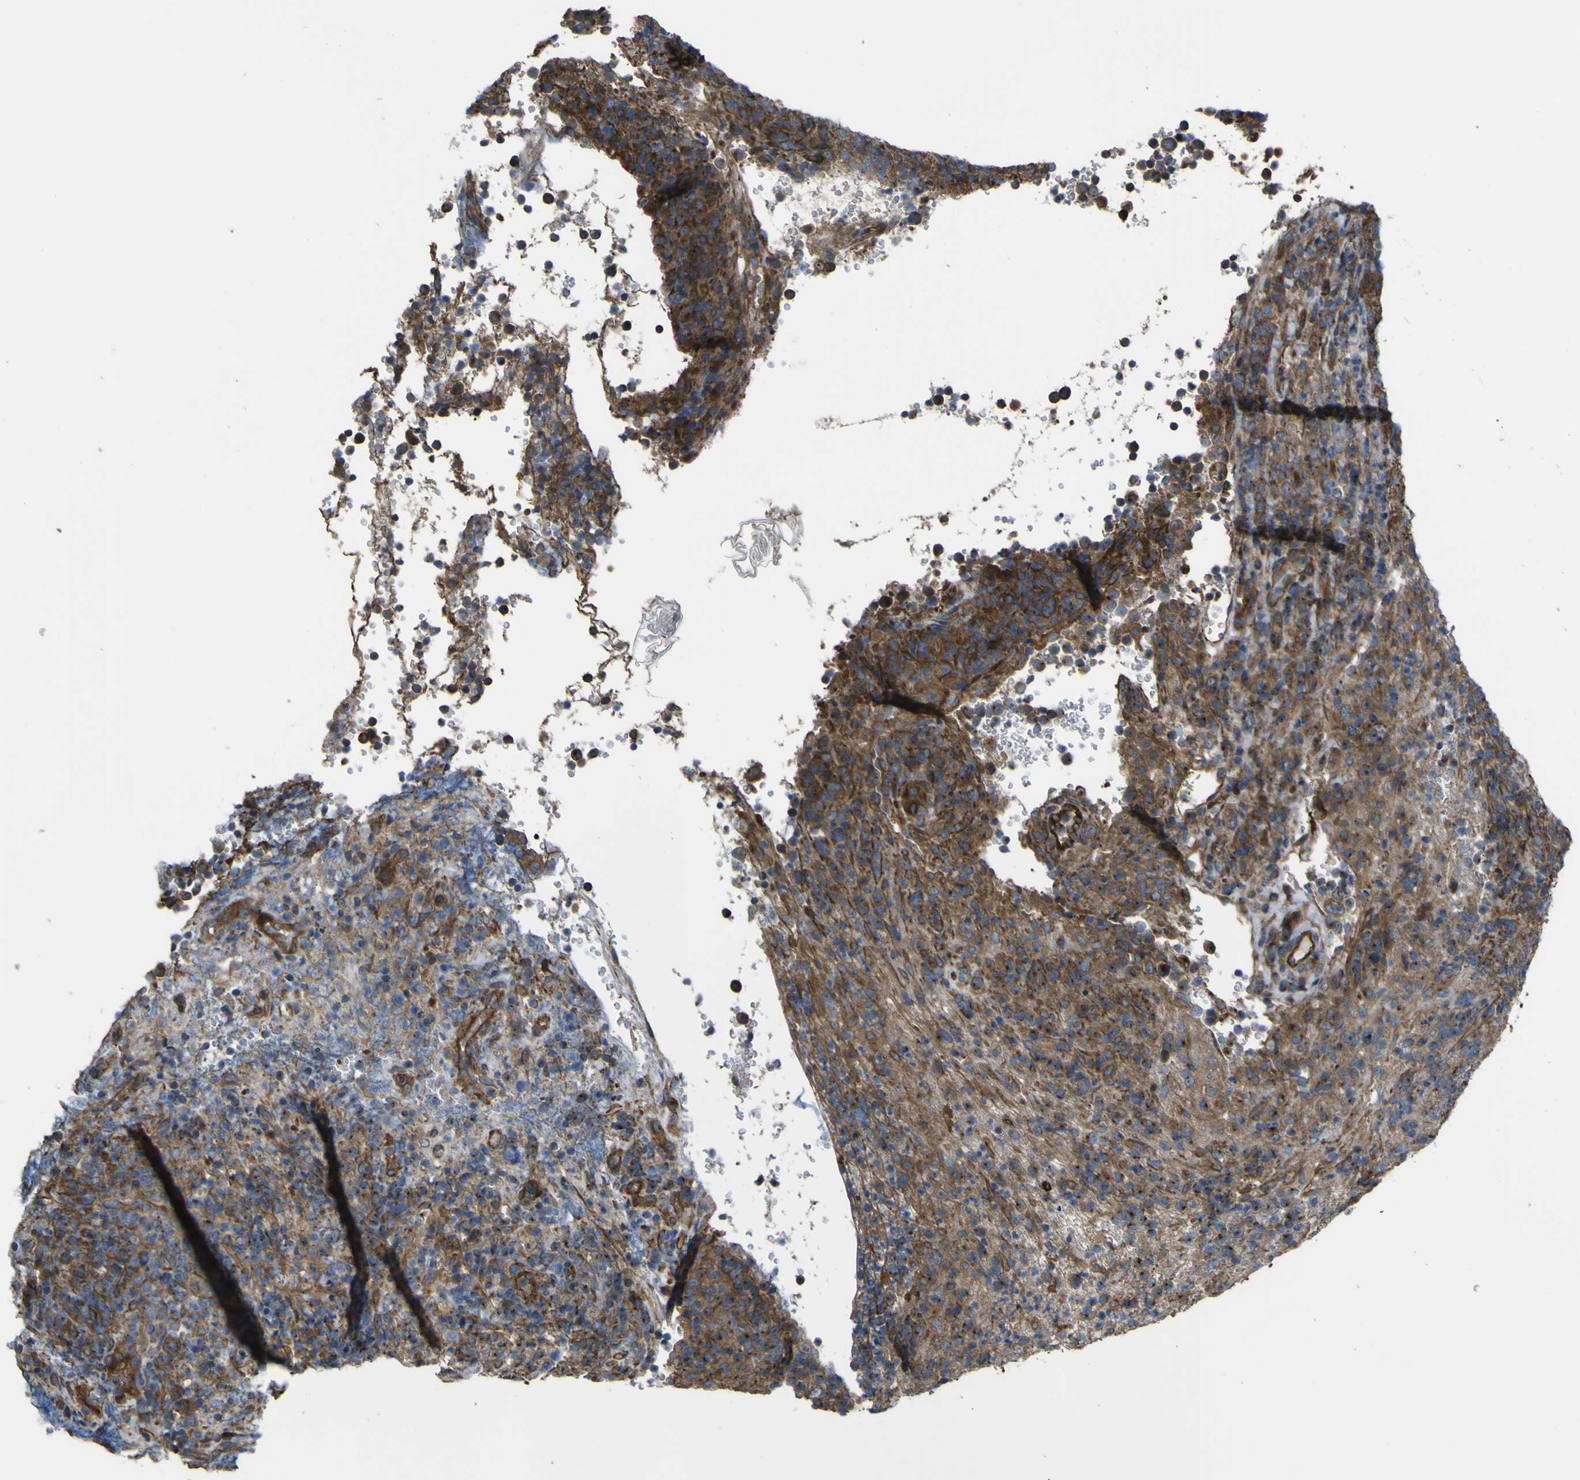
{"staining": {"intensity": "moderate", "quantity": ">75%", "location": "cytoplasmic/membranous"}, "tissue": "lymphoma", "cell_type": "Tumor cells", "image_type": "cancer", "snomed": [{"axis": "morphology", "description": "Malignant lymphoma, non-Hodgkin's type, High grade"}, {"axis": "topography", "description": "Lymph node"}], "caption": "Immunohistochemical staining of human lymphoma exhibits moderate cytoplasmic/membranous protein positivity in about >75% of tumor cells. (DAB (3,3'-diaminobenzidine) = brown stain, brightfield microscopy at high magnification).", "gene": "FBXO30", "patient": {"sex": "female", "age": 76}}